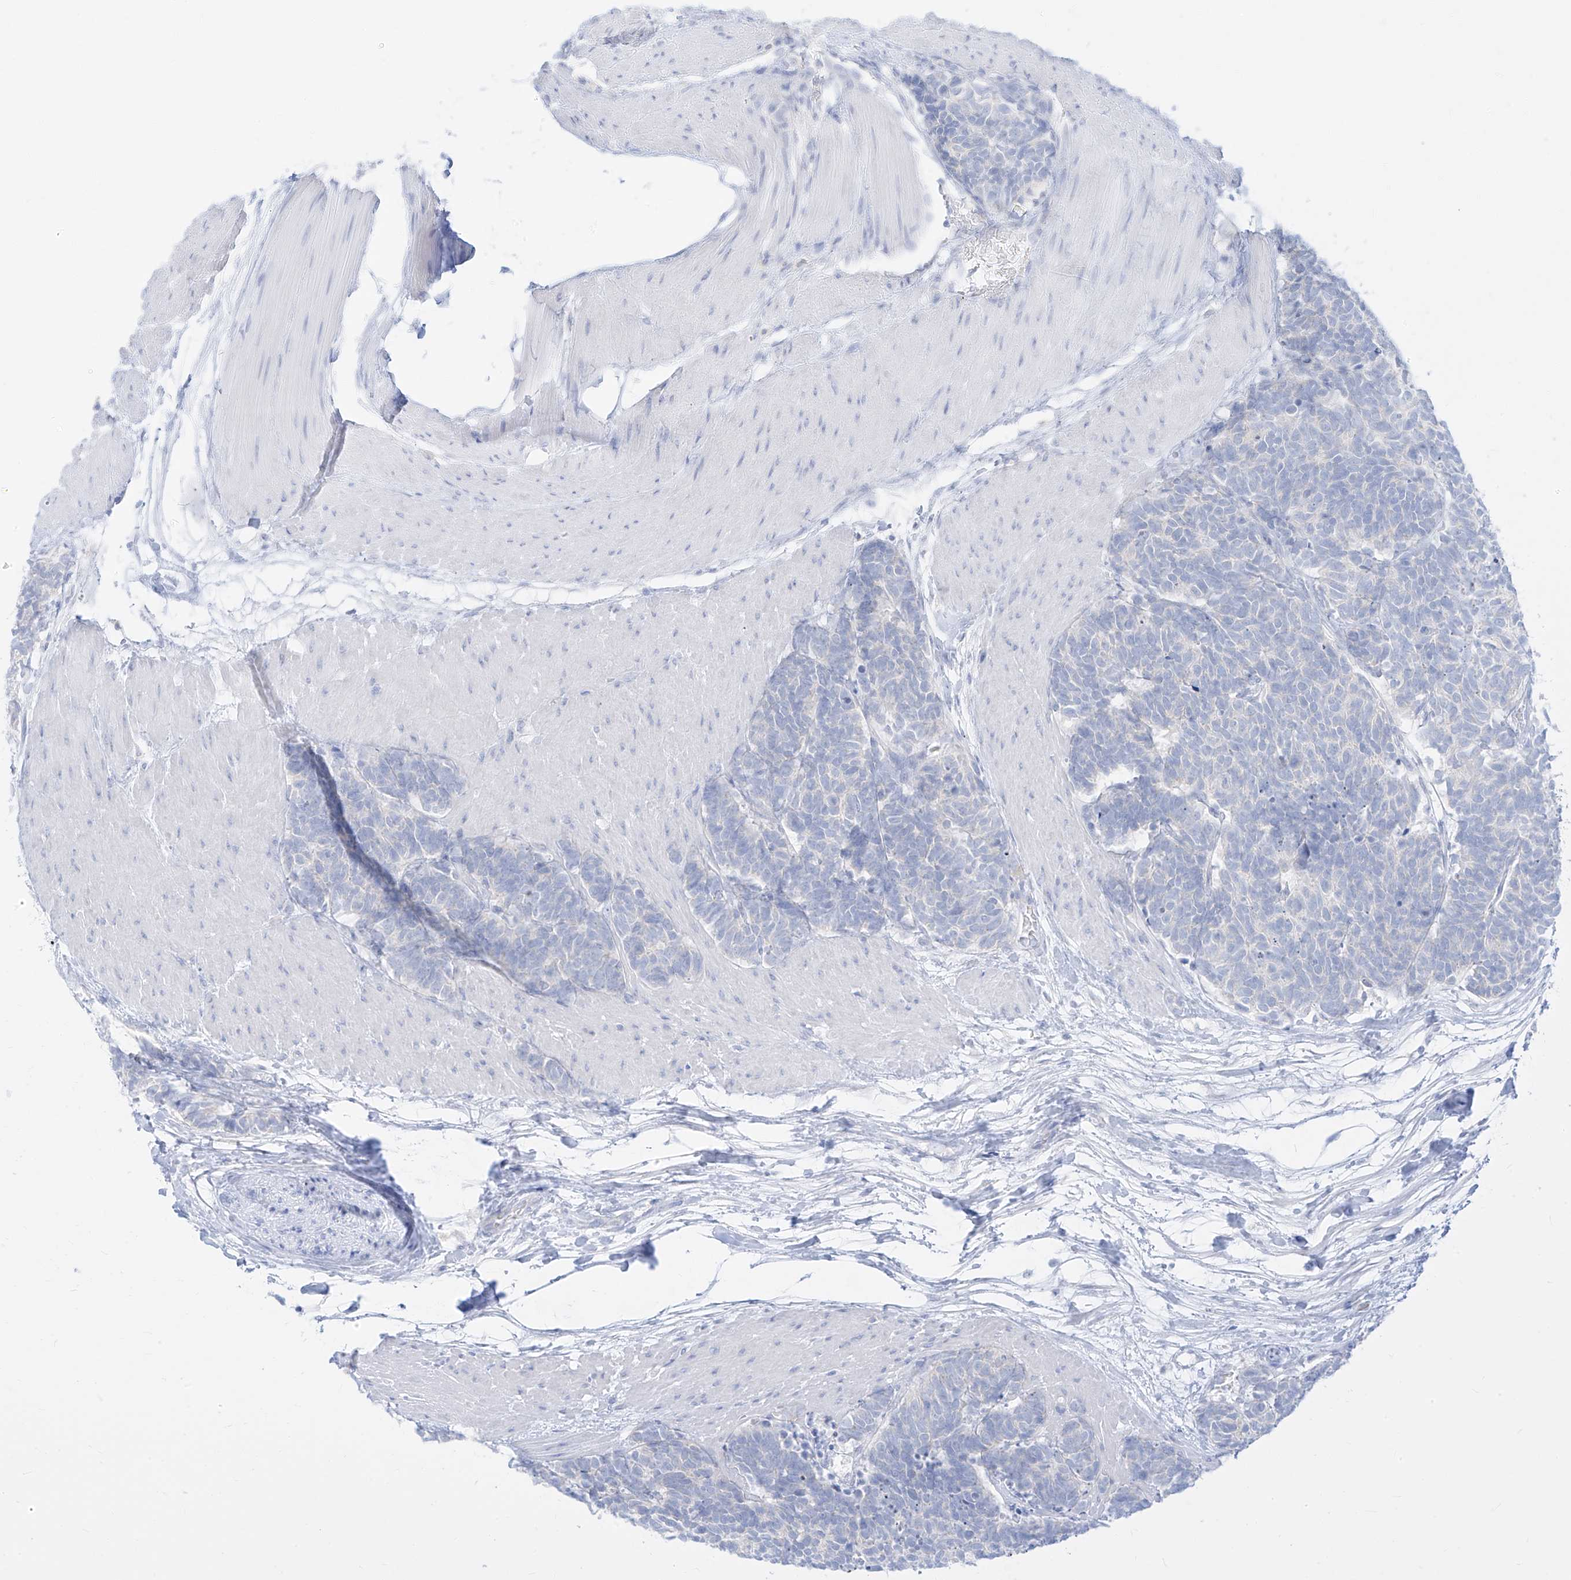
{"staining": {"intensity": "negative", "quantity": "none", "location": "none"}, "tissue": "carcinoid", "cell_type": "Tumor cells", "image_type": "cancer", "snomed": [{"axis": "morphology", "description": "Carcinoma, NOS"}, {"axis": "morphology", "description": "Carcinoid, malignant, NOS"}, {"axis": "topography", "description": "Urinary bladder"}], "caption": "Immunohistochemical staining of human carcinoid displays no significant expression in tumor cells.", "gene": "SYTL3", "patient": {"sex": "male", "age": 57}}